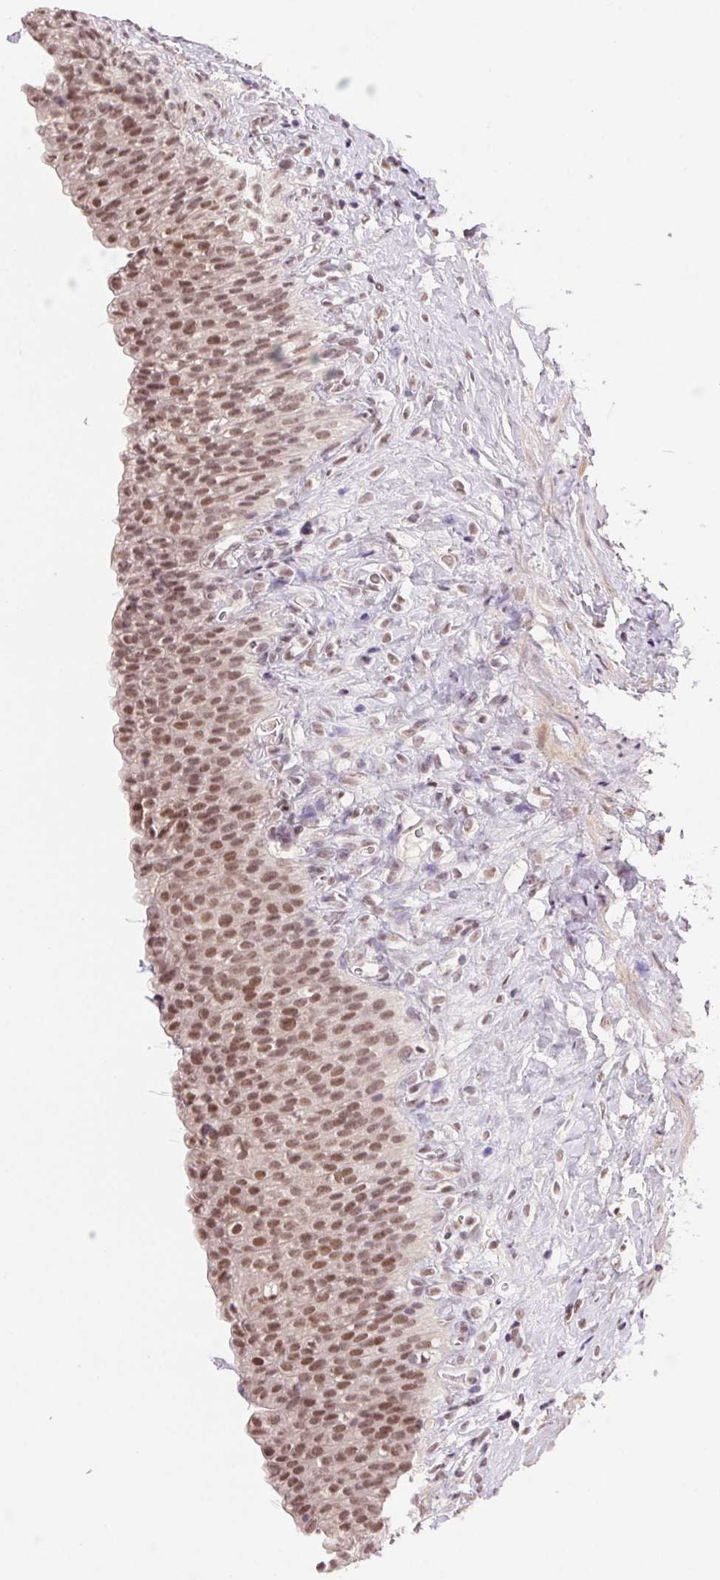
{"staining": {"intensity": "moderate", "quantity": ">75%", "location": "nuclear"}, "tissue": "urinary bladder", "cell_type": "Urothelial cells", "image_type": "normal", "snomed": [{"axis": "morphology", "description": "Normal tissue, NOS"}, {"axis": "topography", "description": "Urinary bladder"}, {"axis": "topography", "description": "Prostate"}], "caption": "Urothelial cells display moderate nuclear positivity in approximately >75% of cells in benign urinary bladder.", "gene": "PRPF18", "patient": {"sex": "male", "age": 76}}